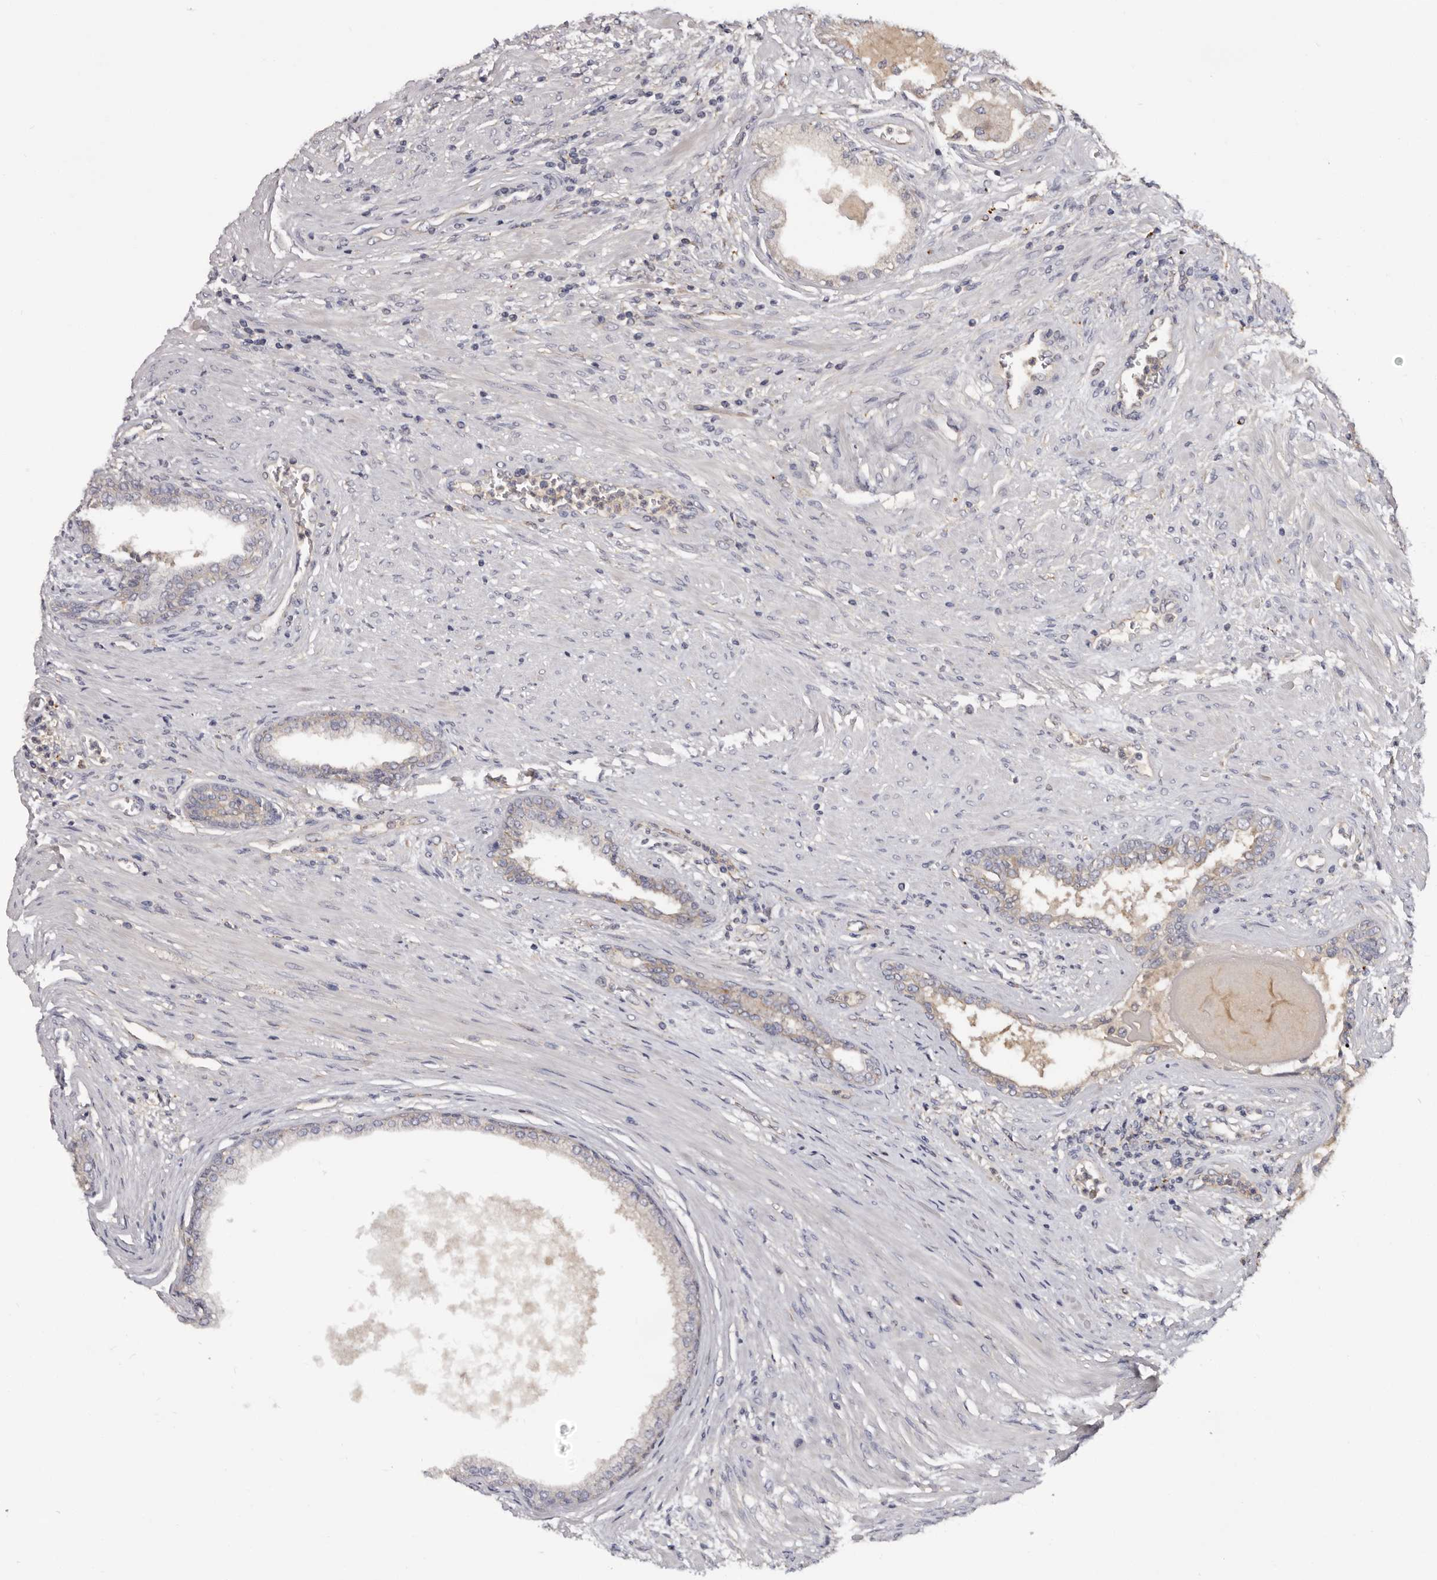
{"staining": {"intensity": "weak", "quantity": "<25%", "location": "cytoplasmic/membranous"}, "tissue": "prostate cancer", "cell_type": "Tumor cells", "image_type": "cancer", "snomed": [{"axis": "morphology", "description": "Normal tissue, NOS"}, {"axis": "morphology", "description": "Adenocarcinoma, Low grade"}, {"axis": "topography", "description": "Prostate"}, {"axis": "topography", "description": "Peripheral nerve tissue"}], "caption": "High magnification brightfield microscopy of prostate cancer (low-grade adenocarcinoma) stained with DAB (brown) and counterstained with hematoxylin (blue): tumor cells show no significant staining. (DAB immunohistochemistry (IHC) with hematoxylin counter stain).", "gene": "INKA2", "patient": {"sex": "male", "age": 71}}